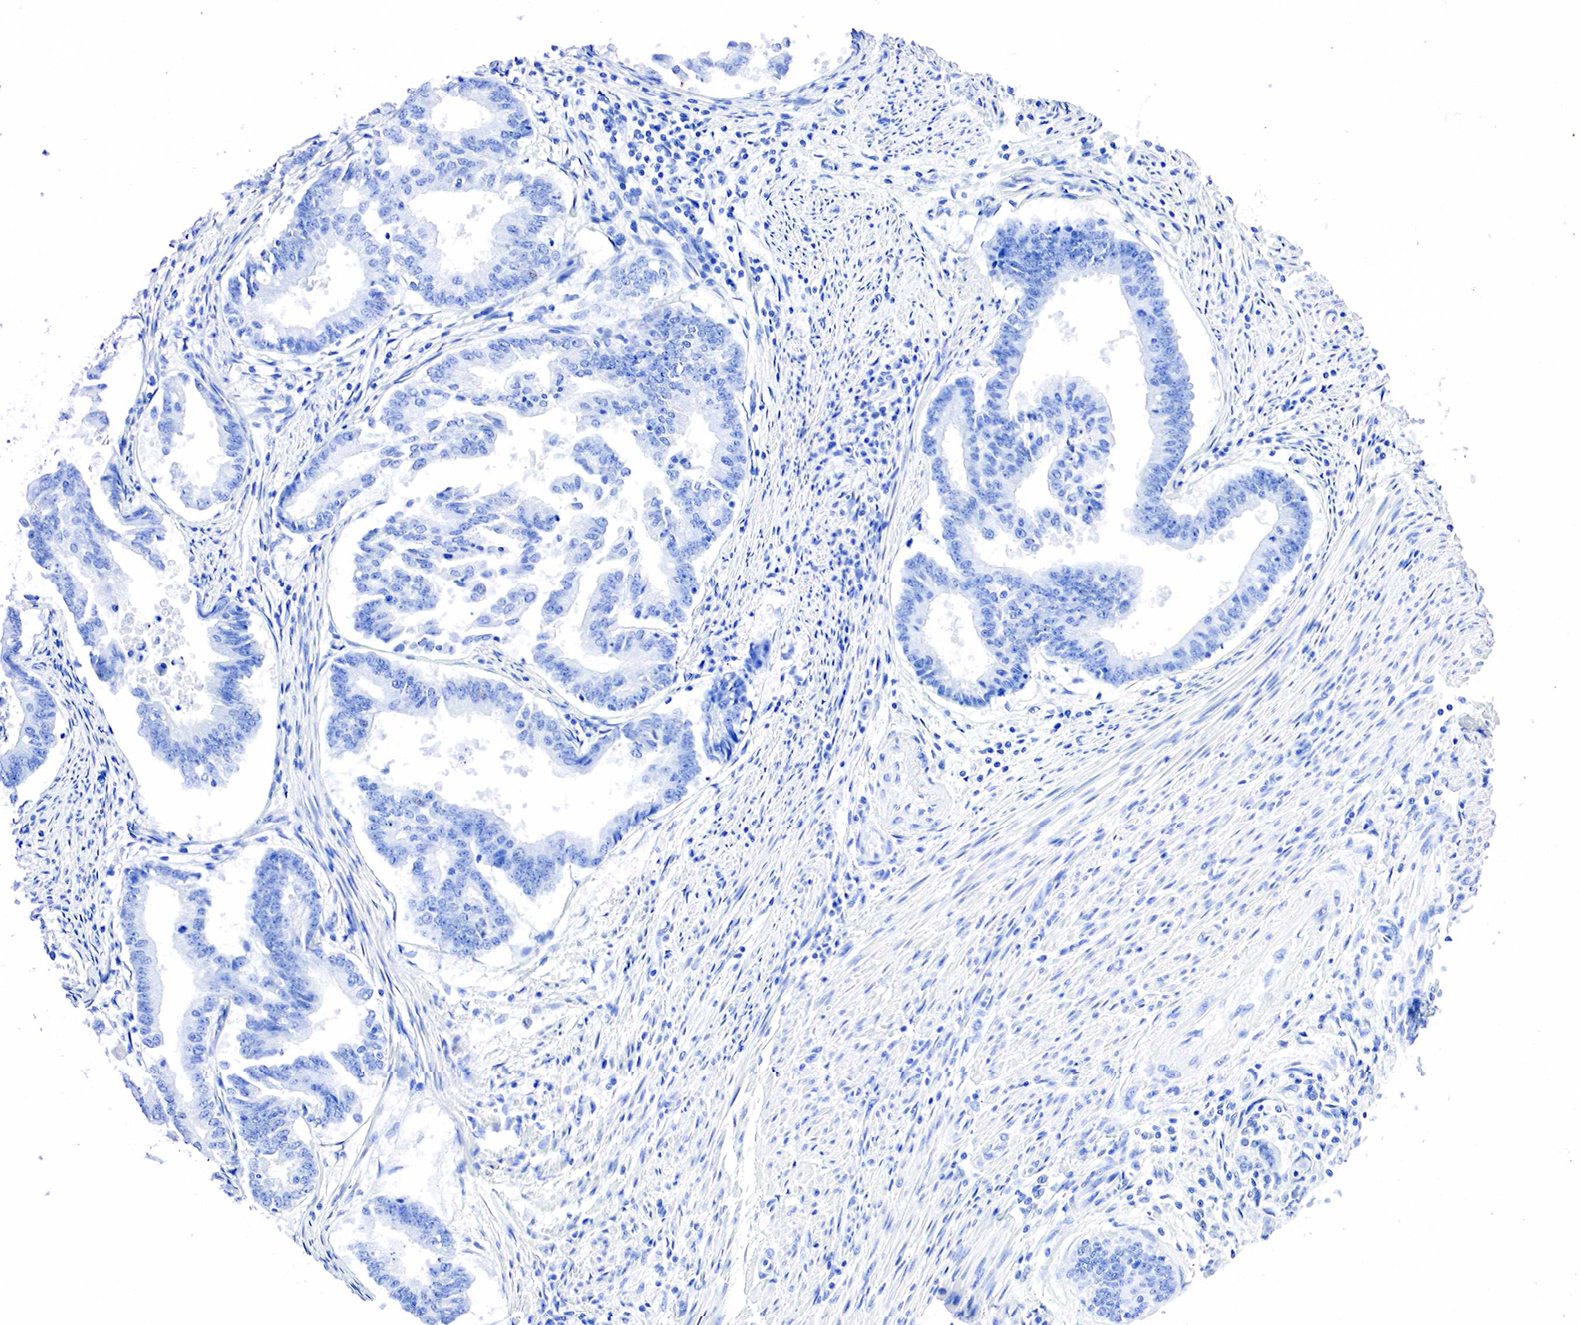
{"staining": {"intensity": "negative", "quantity": "none", "location": "none"}, "tissue": "endometrial cancer", "cell_type": "Tumor cells", "image_type": "cancer", "snomed": [{"axis": "morphology", "description": "Adenocarcinoma, NOS"}, {"axis": "topography", "description": "Endometrium"}], "caption": "This is an immunohistochemistry (IHC) photomicrograph of human endometrial adenocarcinoma. There is no expression in tumor cells.", "gene": "PTH", "patient": {"sex": "female", "age": 63}}